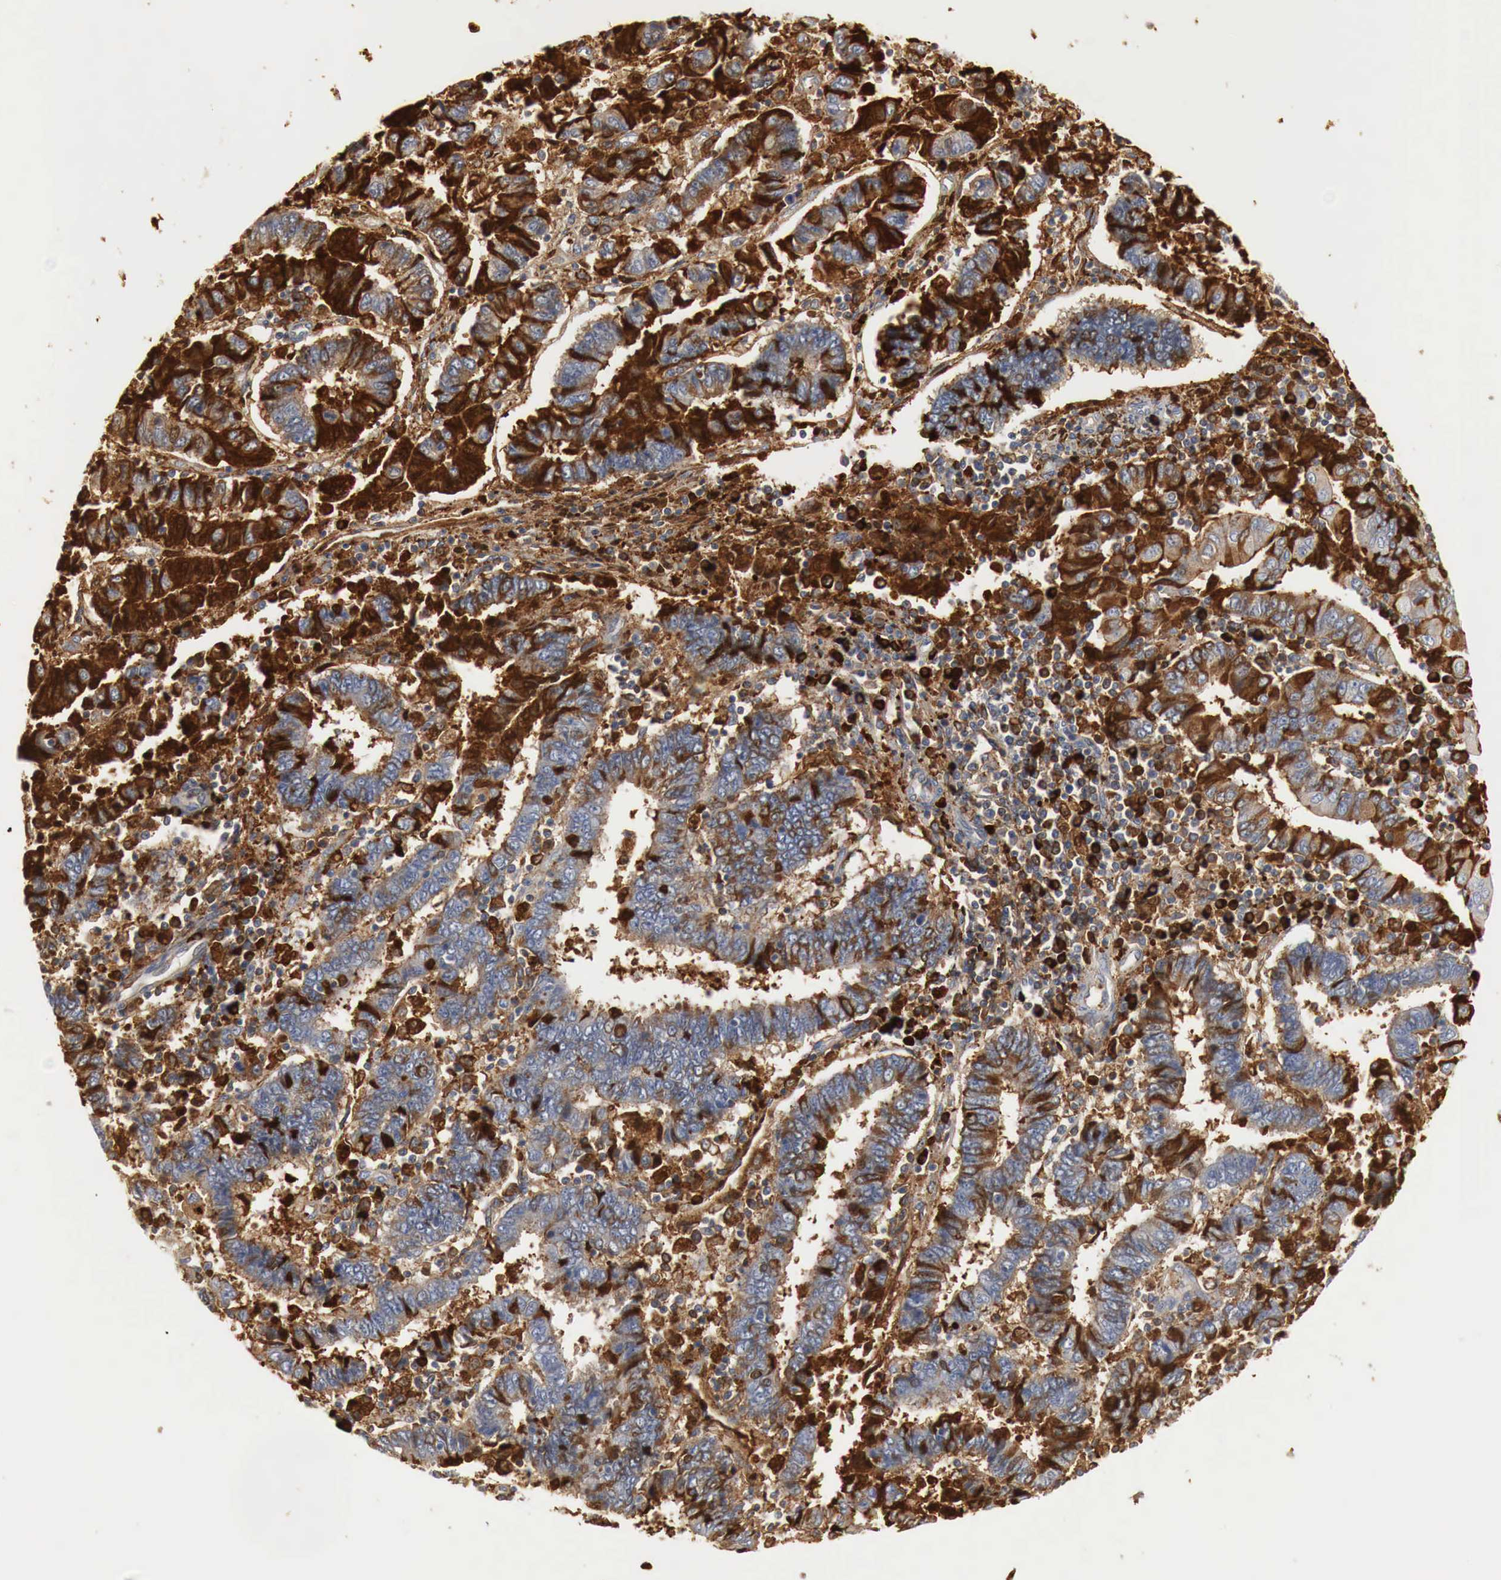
{"staining": {"intensity": "strong", "quantity": "25%-75%", "location": "cytoplasmic/membranous"}, "tissue": "endometrial cancer", "cell_type": "Tumor cells", "image_type": "cancer", "snomed": [{"axis": "morphology", "description": "Adenocarcinoma, NOS"}, {"axis": "topography", "description": "Endometrium"}], "caption": "This is a histology image of IHC staining of endometrial adenocarcinoma, which shows strong staining in the cytoplasmic/membranous of tumor cells.", "gene": "IGLC3", "patient": {"sex": "female", "age": 75}}